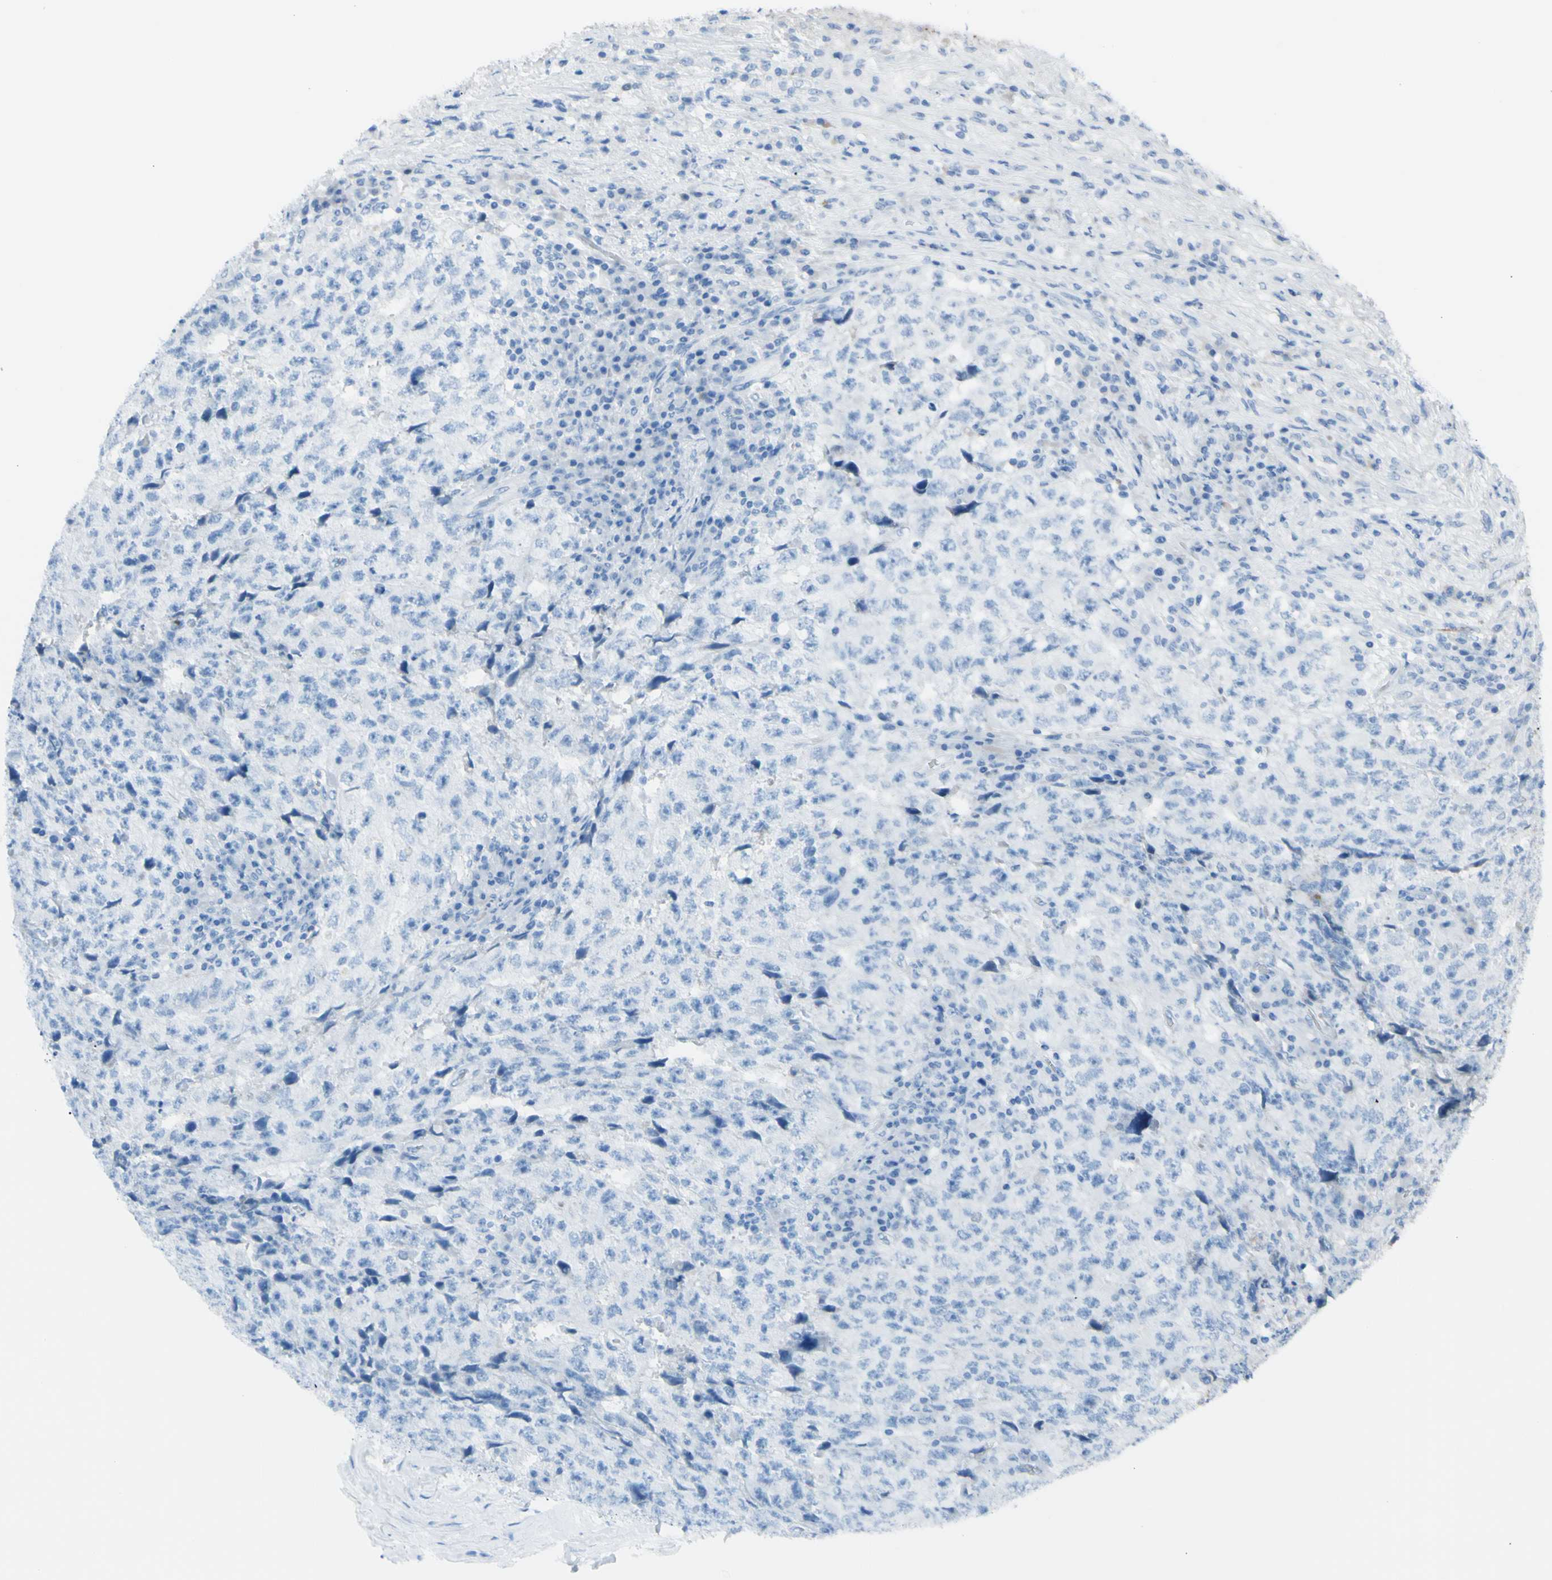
{"staining": {"intensity": "negative", "quantity": "none", "location": "none"}, "tissue": "testis cancer", "cell_type": "Tumor cells", "image_type": "cancer", "snomed": [{"axis": "morphology", "description": "Necrosis, NOS"}, {"axis": "morphology", "description": "Carcinoma, Embryonal, NOS"}, {"axis": "topography", "description": "Testis"}], "caption": "Immunohistochemistry histopathology image of testis embryonal carcinoma stained for a protein (brown), which demonstrates no staining in tumor cells.", "gene": "TFPI2", "patient": {"sex": "male", "age": 19}}